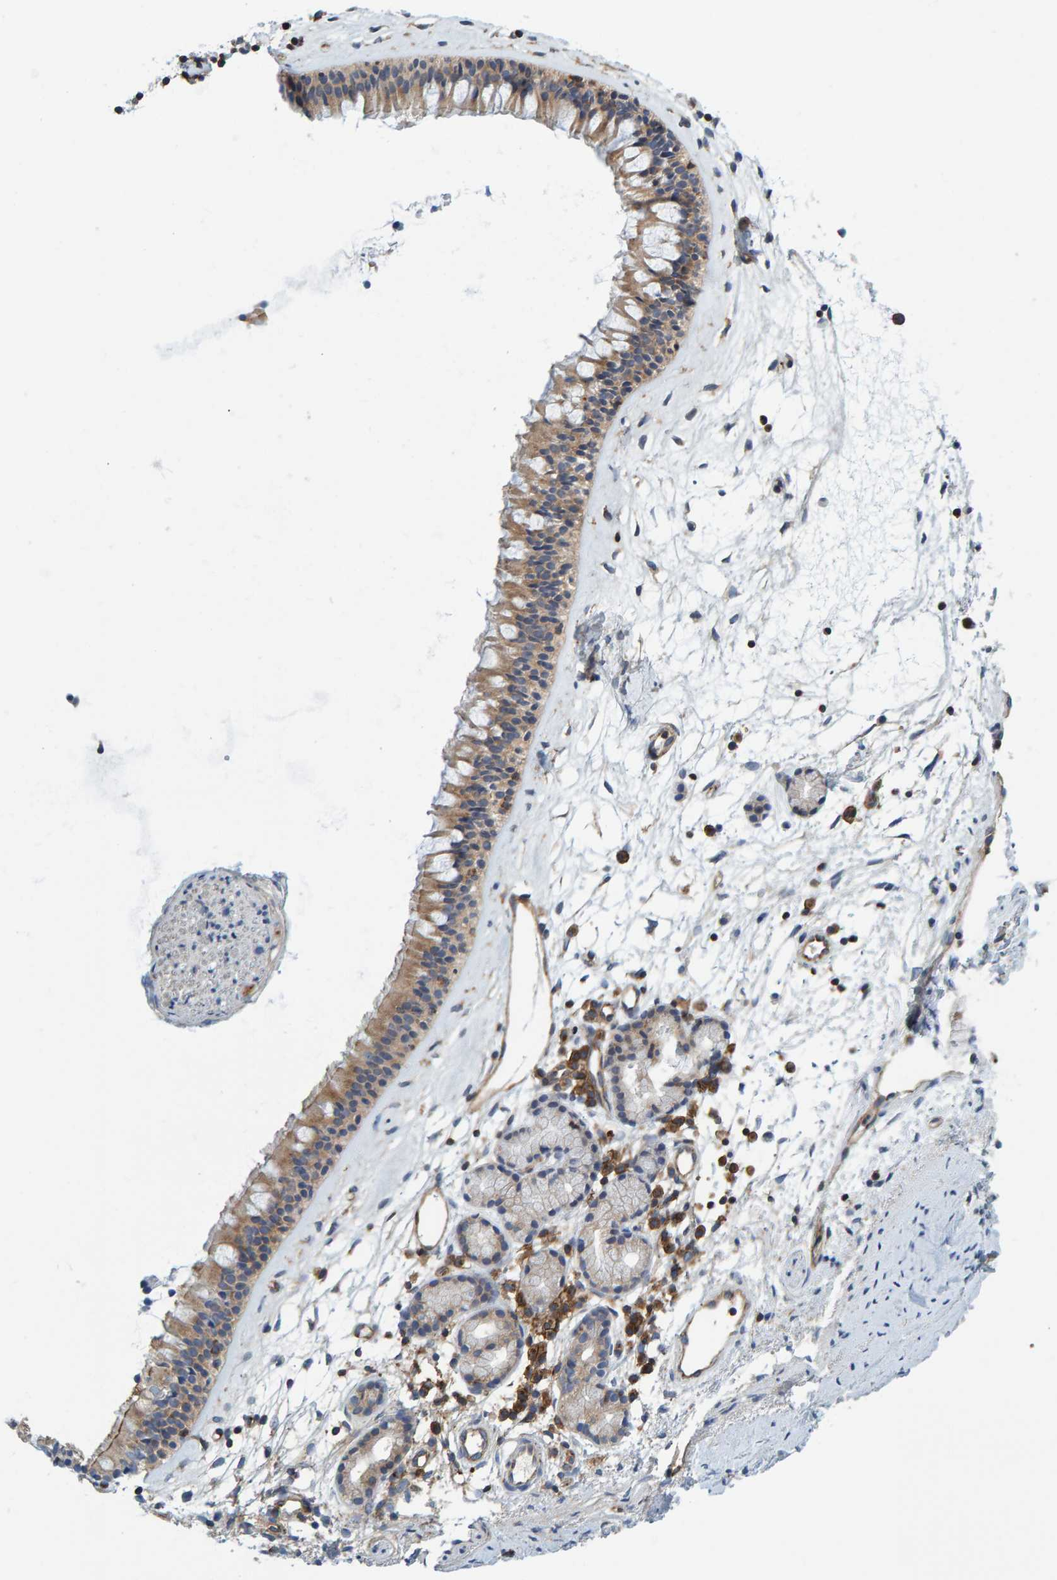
{"staining": {"intensity": "weak", "quantity": ">75%", "location": "cytoplasmic/membranous"}, "tissue": "nasopharynx", "cell_type": "Respiratory epithelial cells", "image_type": "normal", "snomed": [{"axis": "morphology", "description": "Normal tissue, NOS"}, {"axis": "topography", "description": "Nasopharynx"}], "caption": "IHC (DAB) staining of benign human nasopharynx exhibits weak cytoplasmic/membranous protein expression in approximately >75% of respiratory epithelial cells. (IHC, brightfield microscopy, high magnification).", "gene": "PRKD2", "patient": {"sex": "female", "age": 42}}